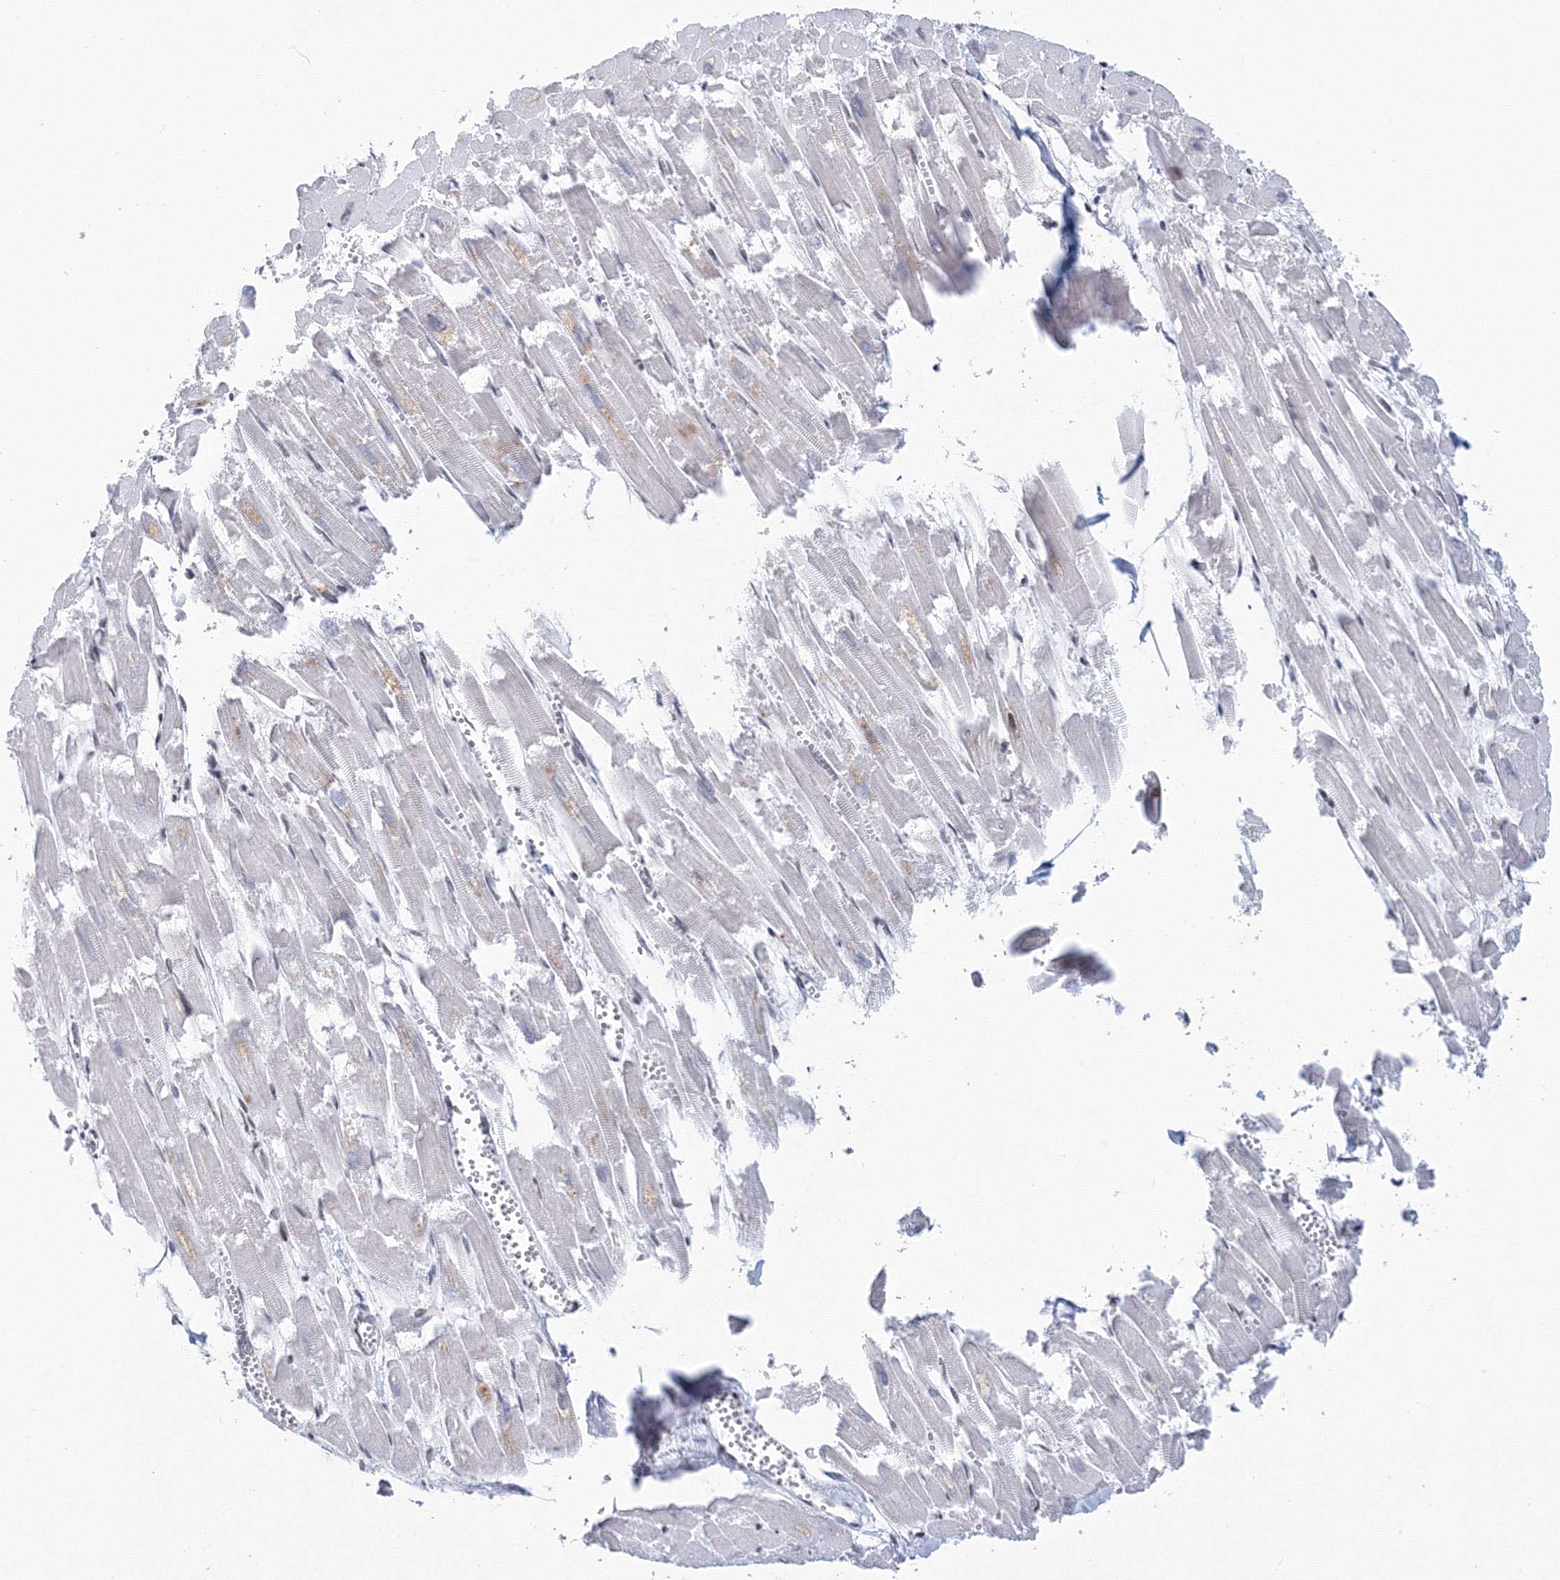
{"staining": {"intensity": "weak", "quantity": "25%-75%", "location": "nuclear"}, "tissue": "heart muscle", "cell_type": "Cardiomyocytes", "image_type": "normal", "snomed": [{"axis": "morphology", "description": "Normal tissue, NOS"}, {"axis": "topography", "description": "Heart"}], "caption": "Normal heart muscle was stained to show a protein in brown. There is low levels of weak nuclear positivity in approximately 25%-75% of cardiomyocytes.", "gene": "SF3B6", "patient": {"sex": "male", "age": 54}}